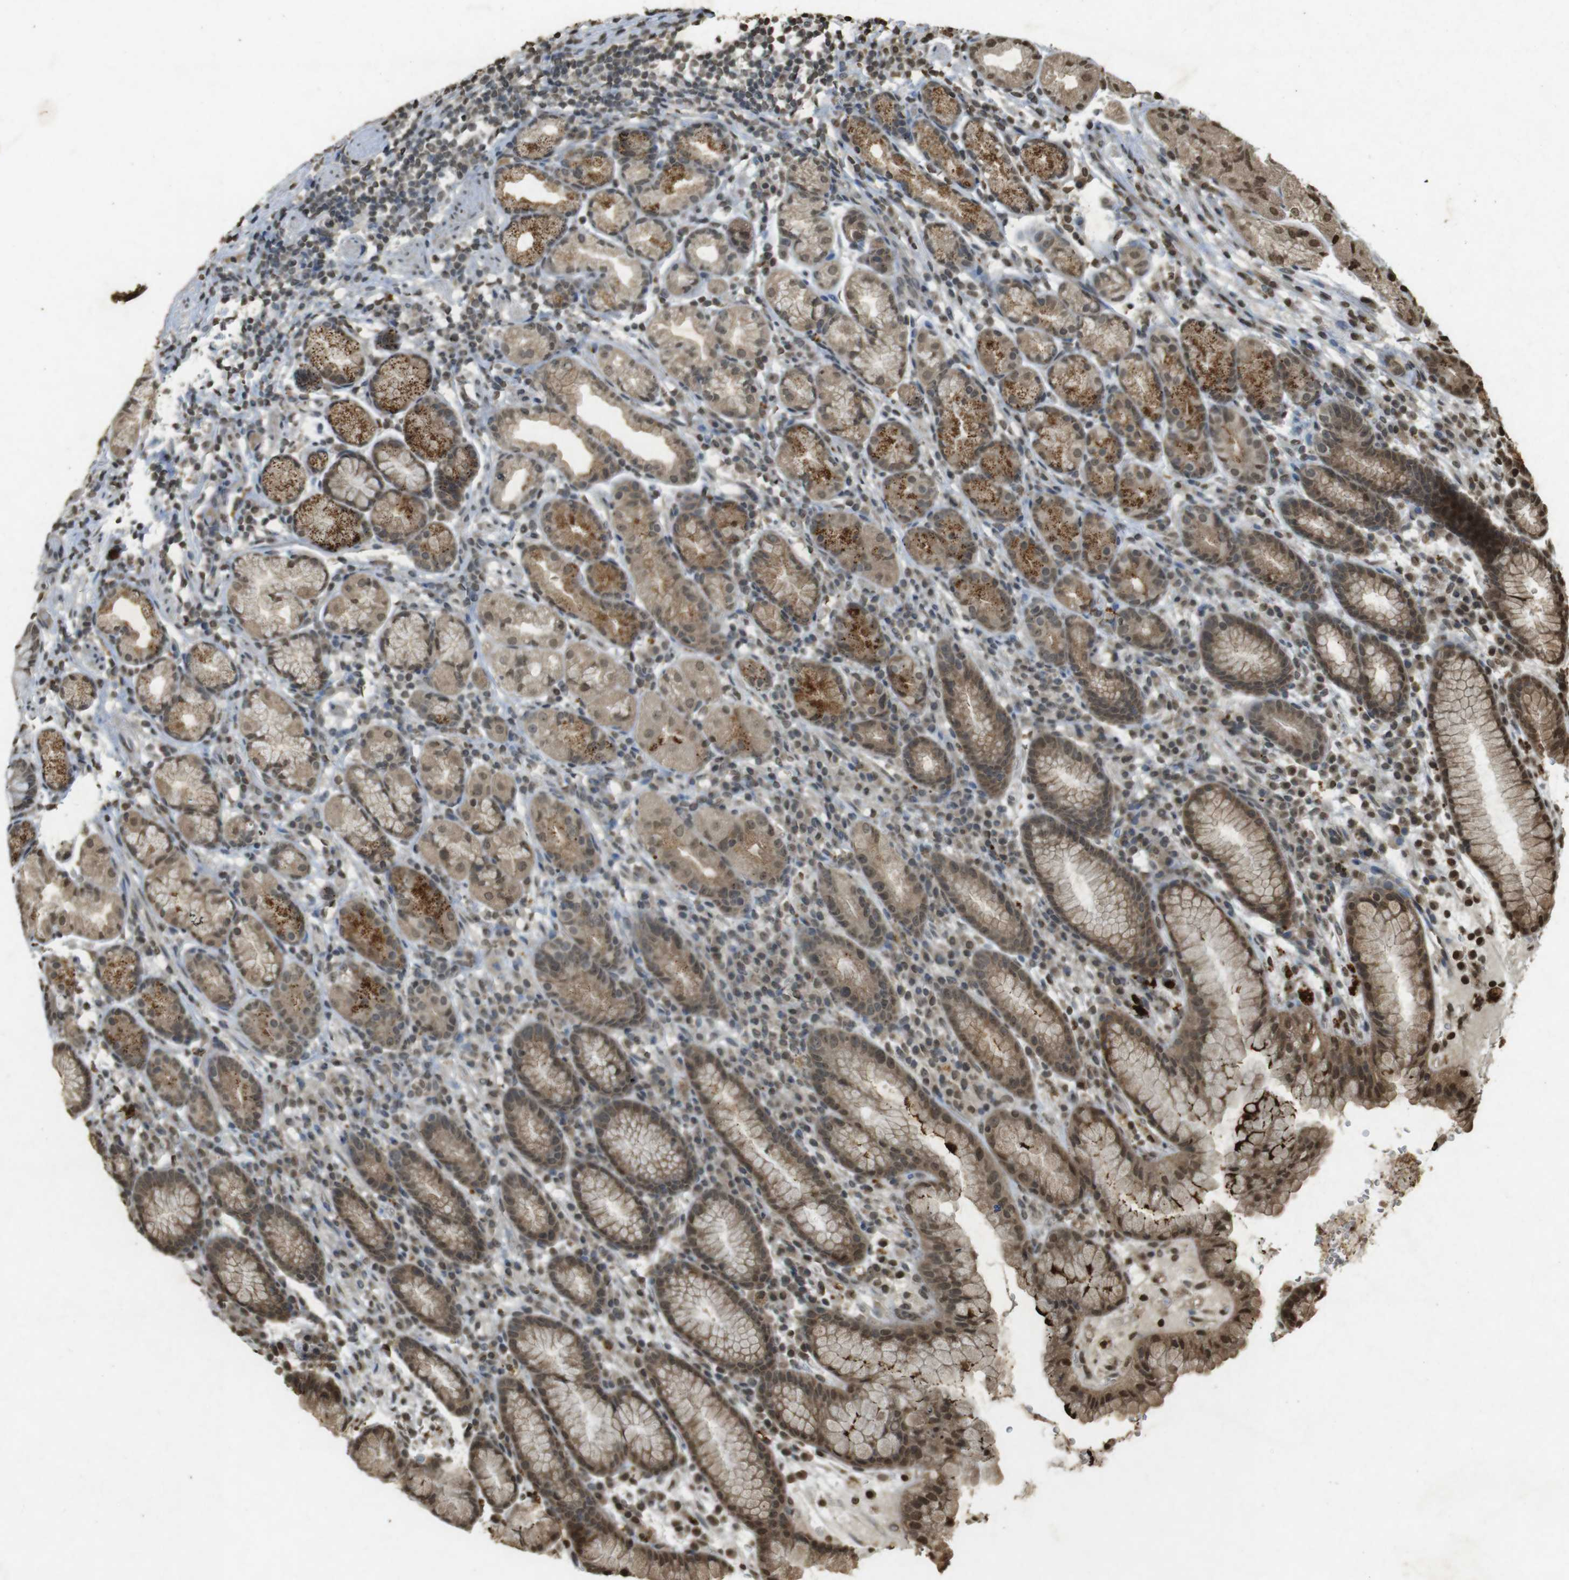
{"staining": {"intensity": "moderate", "quantity": ">75%", "location": "cytoplasmic/membranous,nuclear"}, "tissue": "stomach", "cell_type": "Glandular cells", "image_type": "normal", "snomed": [{"axis": "morphology", "description": "Normal tissue, NOS"}, {"axis": "topography", "description": "Stomach, lower"}], "caption": "Stomach stained with IHC demonstrates moderate cytoplasmic/membranous,nuclear expression in about >75% of glandular cells. Using DAB (3,3'-diaminobenzidine) (brown) and hematoxylin (blue) stains, captured at high magnification using brightfield microscopy.", "gene": "ORC4", "patient": {"sex": "male", "age": 52}}